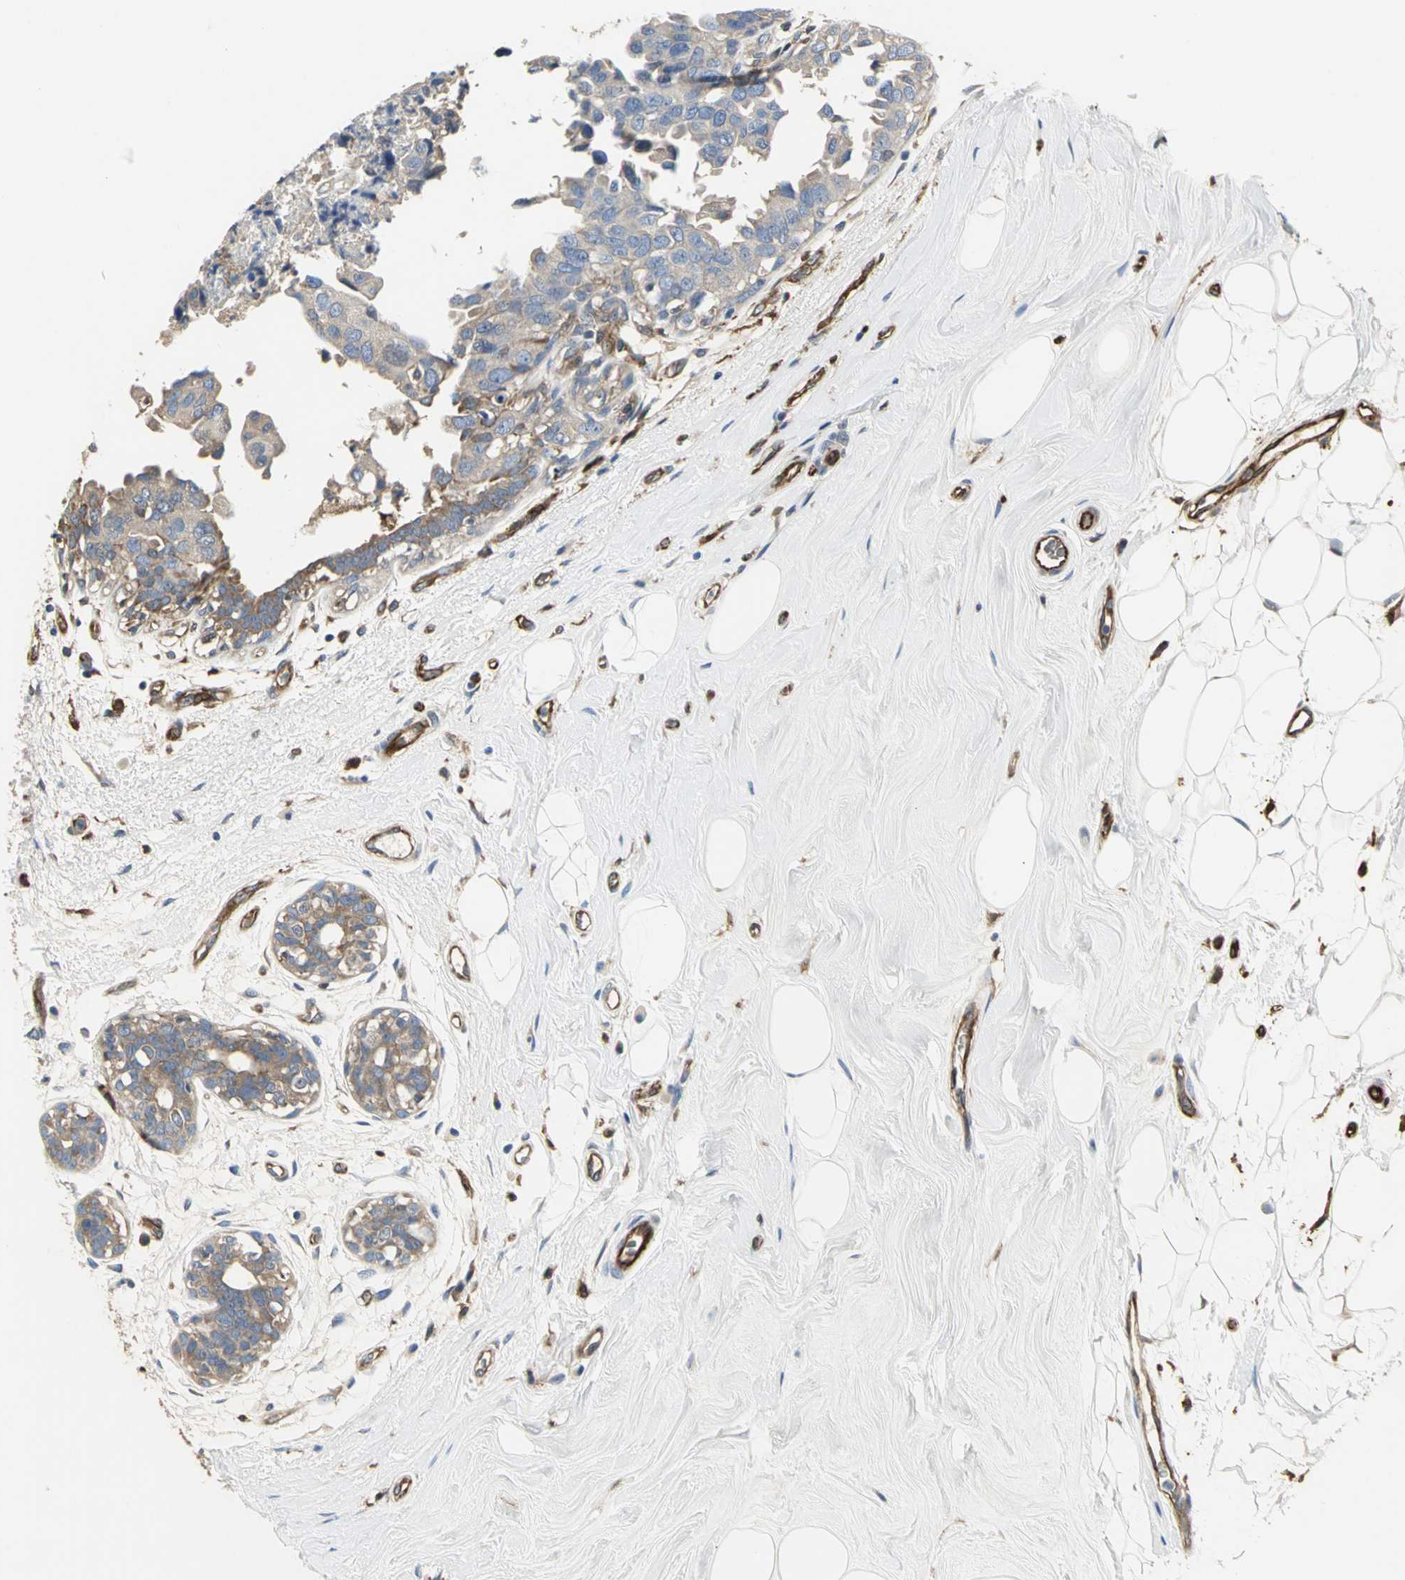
{"staining": {"intensity": "moderate", "quantity": ">75%", "location": "cytoplasmic/membranous"}, "tissue": "breast cancer", "cell_type": "Tumor cells", "image_type": "cancer", "snomed": [{"axis": "morphology", "description": "Duct carcinoma"}, {"axis": "topography", "description": "Breast"}], "caption": "An image of human breast cancer stained for a protein reveals moderate cytoplasmic/membranous brown staining in tumor cells.", "gene": "CHRNB1", "patient": {"sex": "female", "age": 40}}